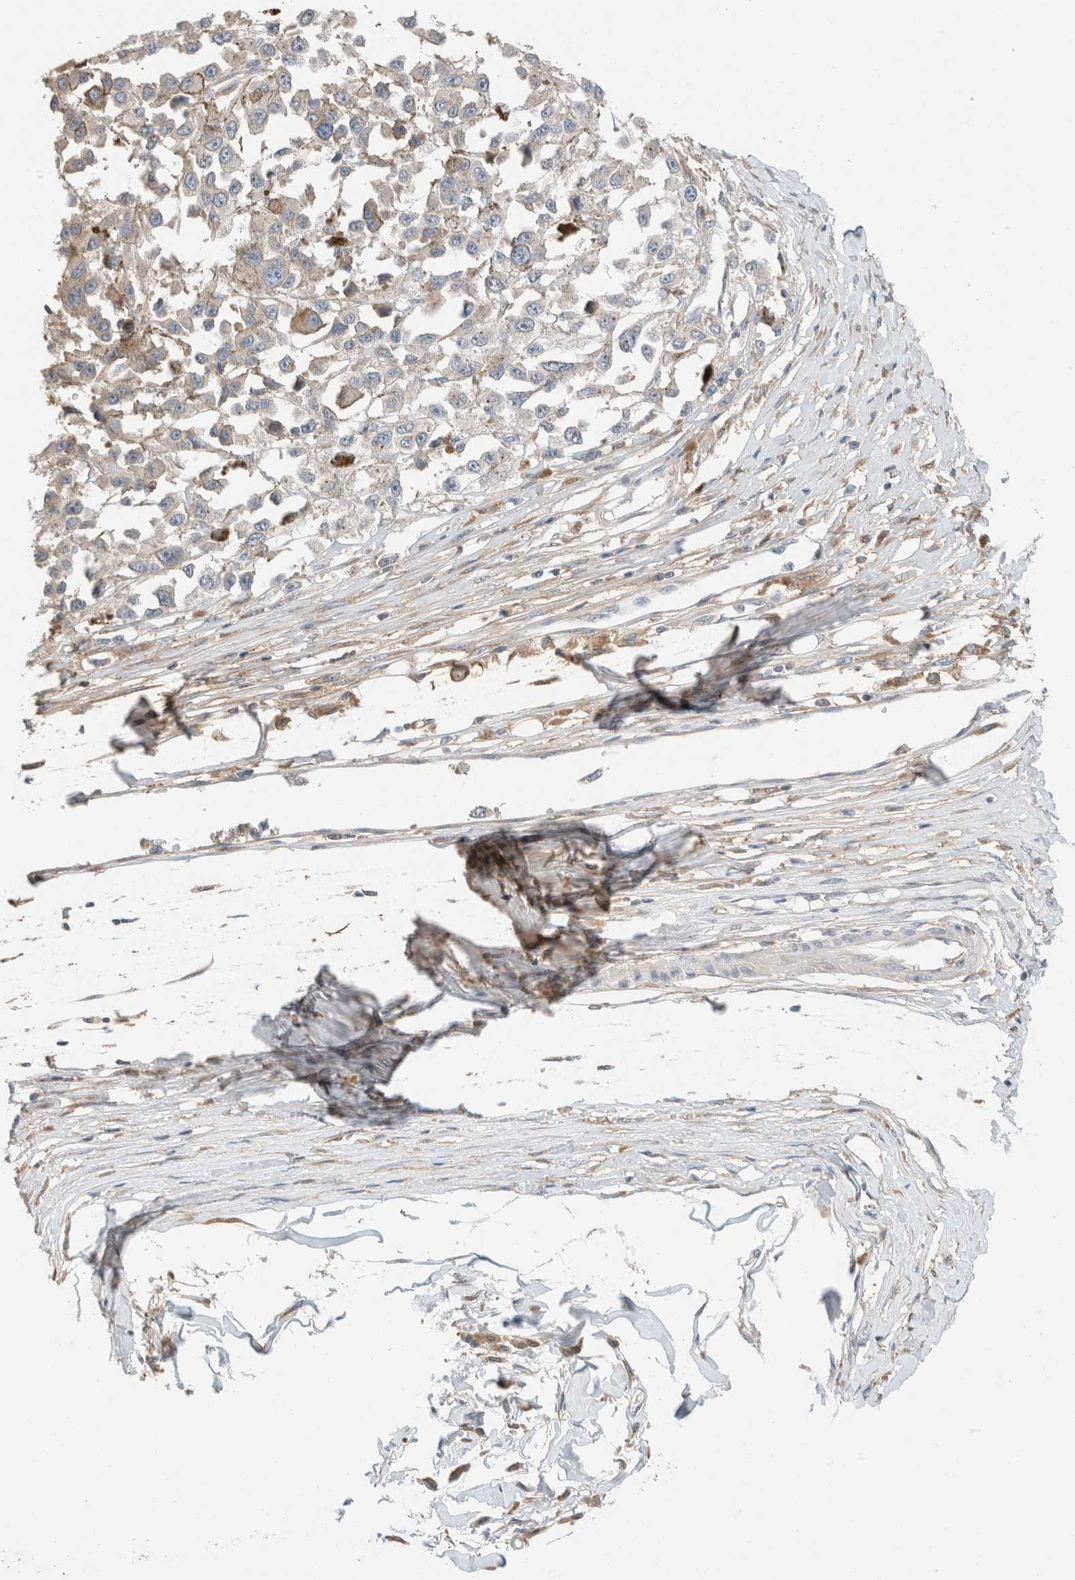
{"staining": {"intensity": "negative", "quantity": "none", "location": "none"}, "tissue": "melanoma", "cell_type": "Tumor cells", "image_type": "cancer", "snomed": [{"axis": "morphology", "description": "Malignant melanoma, Metastatic site"}, {"axis": "topography", "description": "Lymph node"}], "caption": "Protein analysis of malignant melanoma (metastatic site) reveals no significant expression in tumor cells.", "gene": "PCM1", "patient": {"sex": "male", "age": 59}}